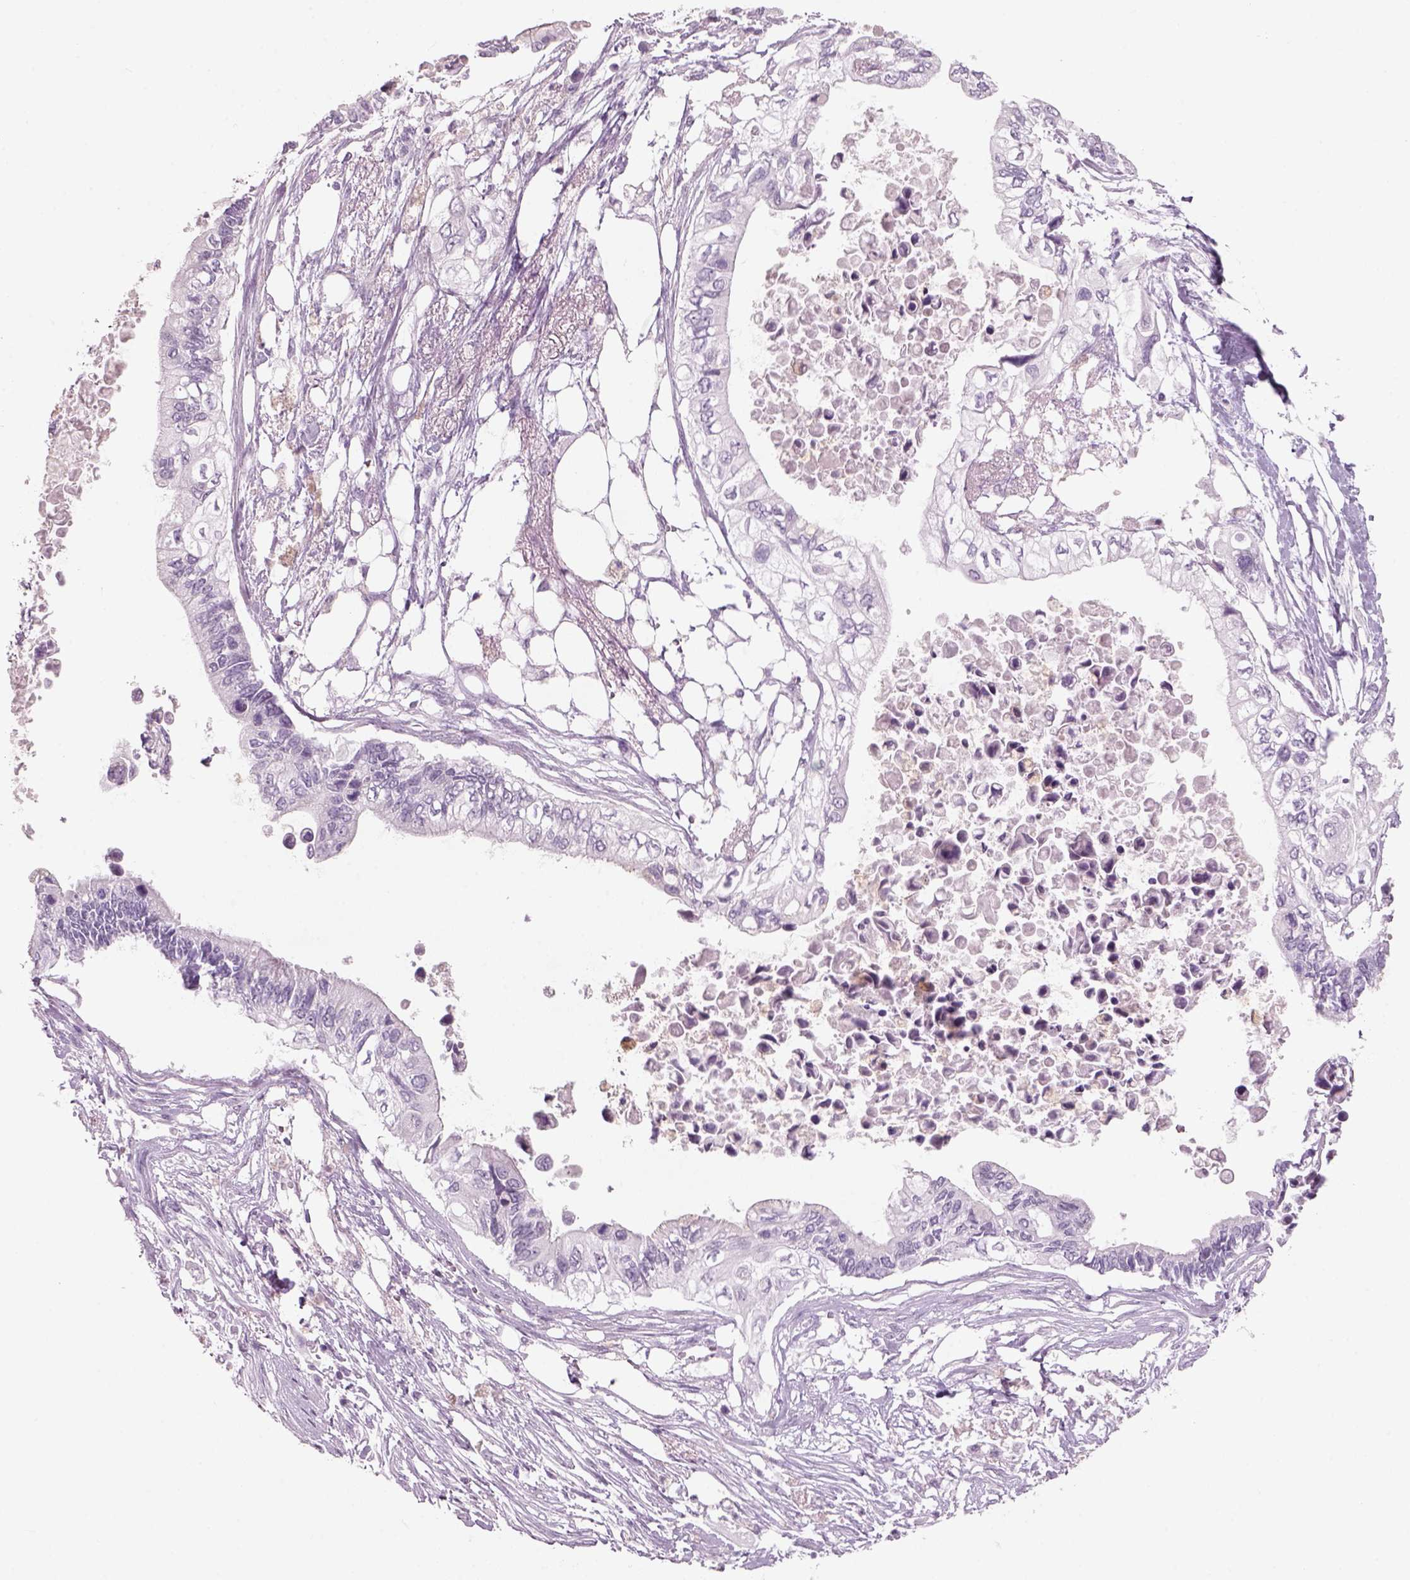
{"staining": {"intensity": "negative", "quantity": "none", "location": "none"}, "tissue": "pancreatic cancer", "cell_type": "Tumor cells", "image_type": "cancer", "snomed": [{"axis": "morphology", "description": "Adenocarcinoma, NOS"}, {"axis": "topography", "description": "Pancreas"}], "caption": "A photomicrograph of human adenocarcinoma (pancreatic) is negative for staining in tumor cells.", "gene": "SLC6A2", "patient": {"sex": "female", "age": 63}}